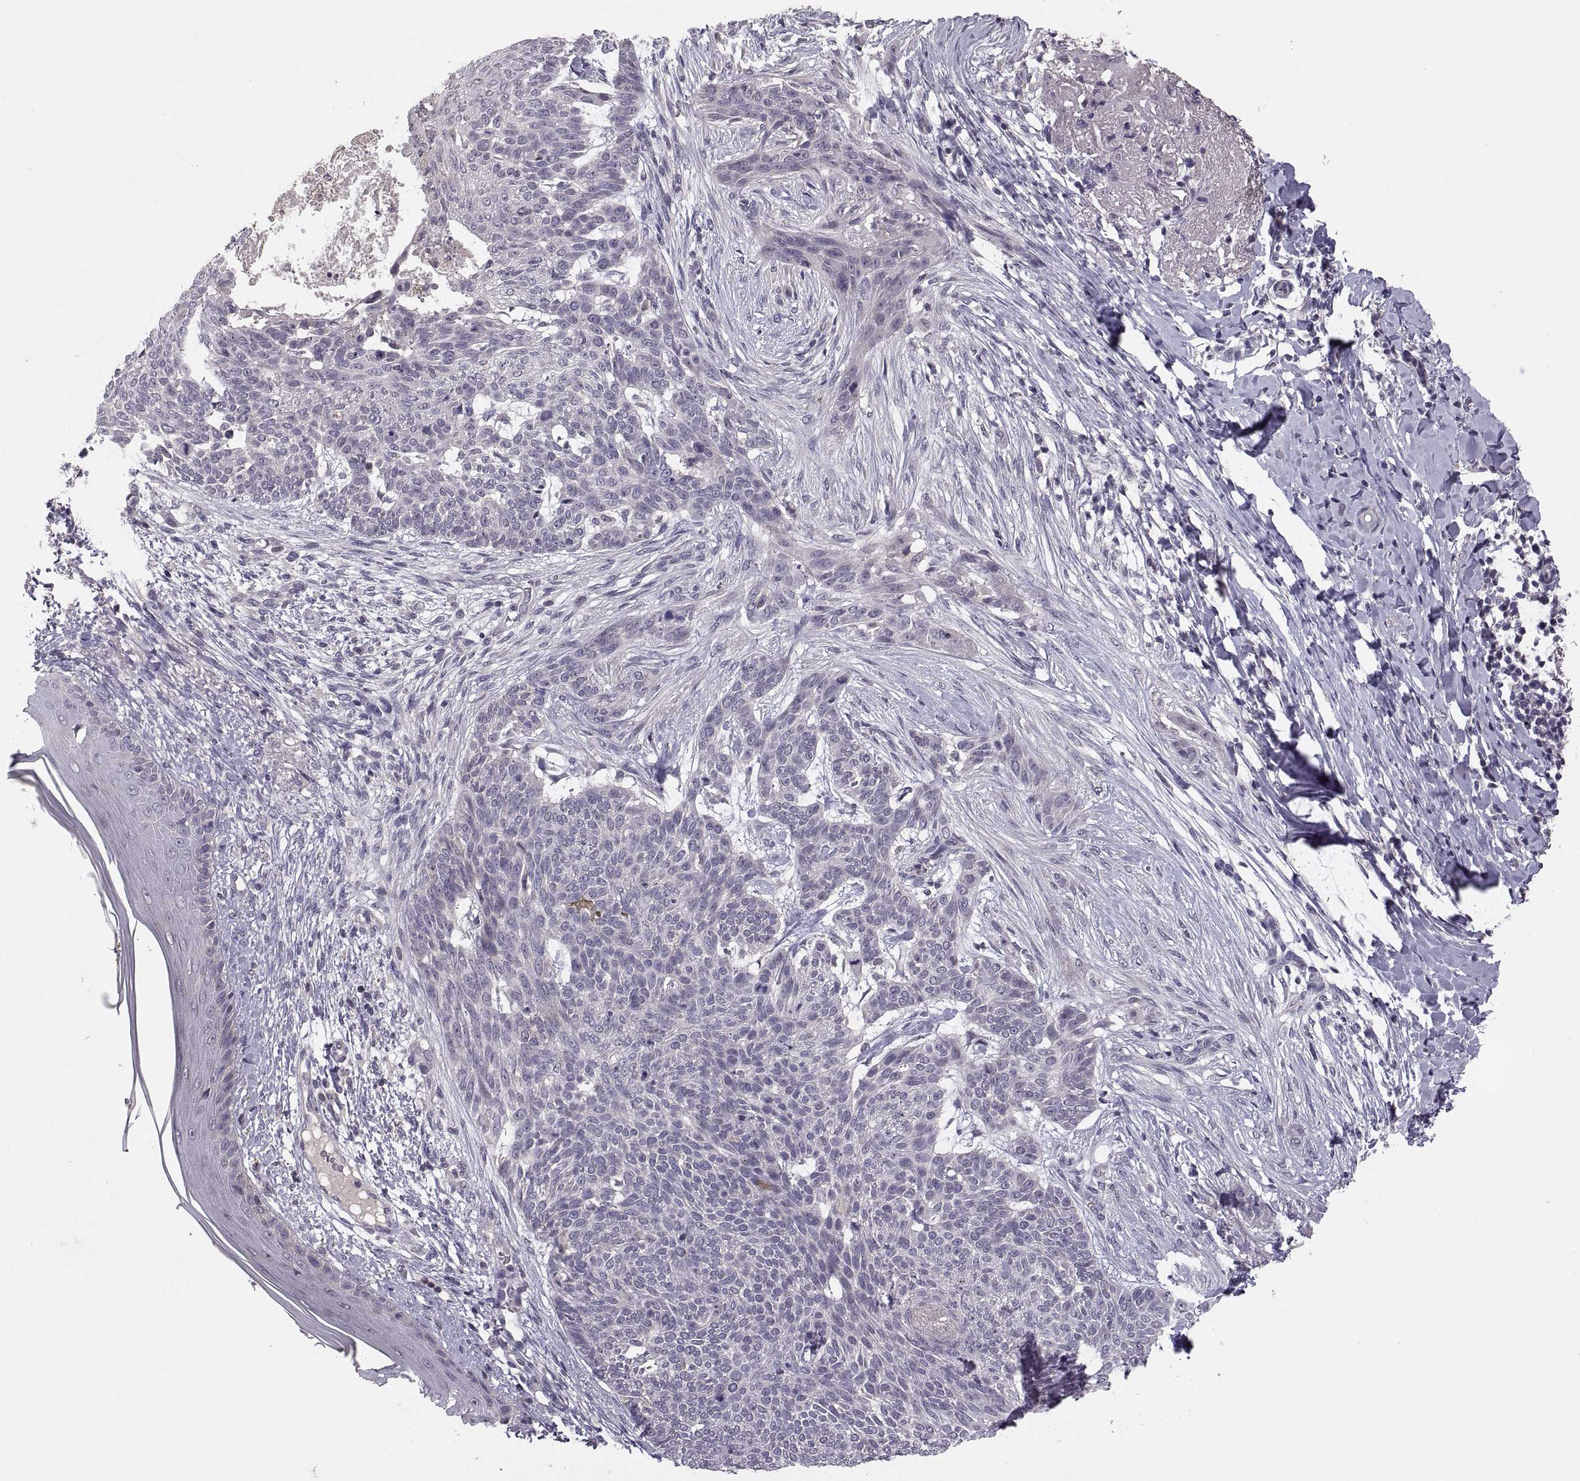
{"staining": {"intensity": "negative", "quantity": "none", "location": "none"}, "tissue": "skin cancer", "cell_type": "Tumor cells", "image_type": "cancer", "snomed": [{"axis": "morphology", "description": "Normal tissue, NOS"}, {"axis": "morphology", "description": "Basal cell carcinoma"}, {"axis": "topography", "description": "Skin"}], "caption": "The micrograph demonstrates no significant staining in tumor cells of basal cell carcinoma (skin).", "gene": "PAX2", "patient": {"sex": "male", "age": 84}}